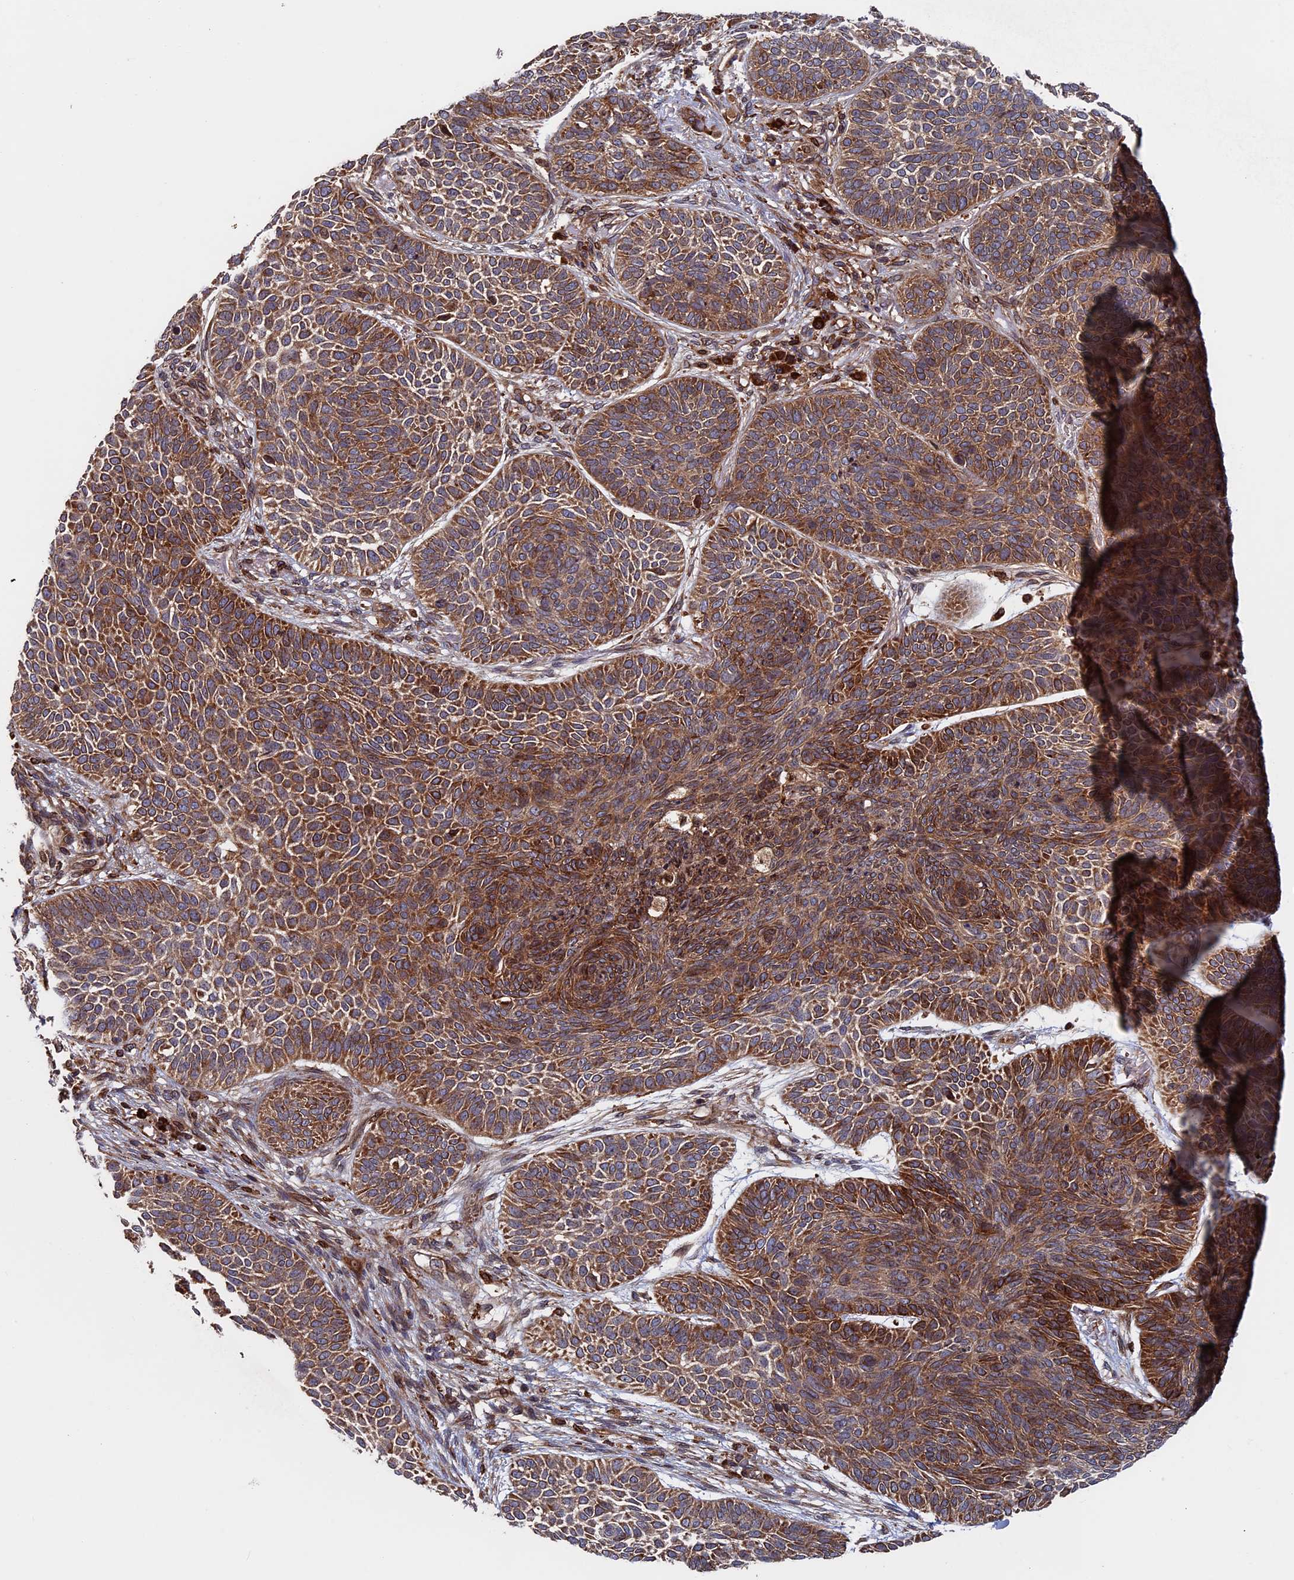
{"staining": {"intensity": "moderate", "quantity": ">75%", "location": "cytoplasmic/membranous"}, "tissue": "skin cancer", "cell_type": "Tumor cells", "image_type": "cancer", "snomed": [{"axis": "morphology", "description": "Basal cell carcinoma"}, {"axis": "topography", "description": "Skin"}], "caption": "A brown stain highlights moderate cytoplasmic/membranous expression of a protein in human basal cell carcinoma (skin) tumor cells.", "gene": "RPUSD1", "patient": {"sex": "male", "age": 85}}